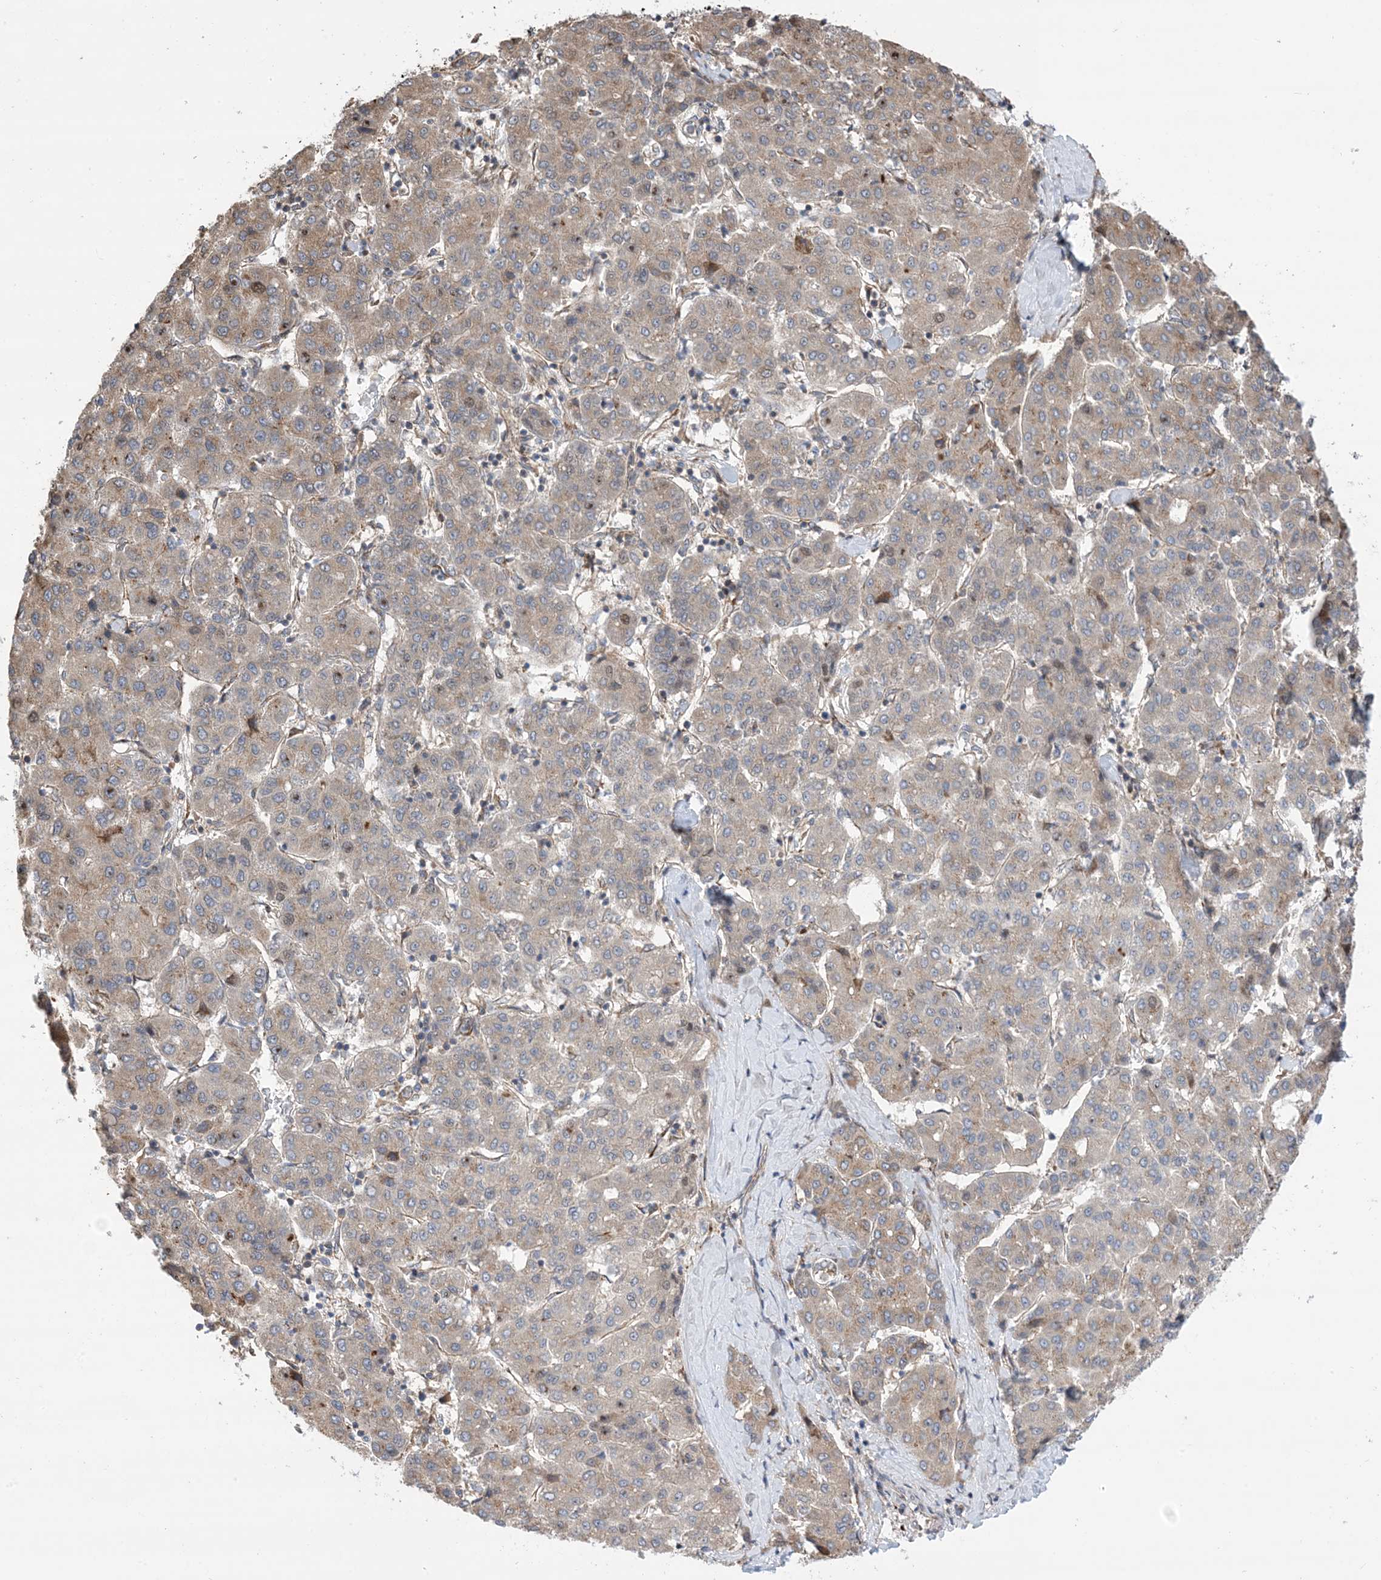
{"staining": {"intensity": "weak", "quantity": "<25%", "location": "cytoplasmic/membranous"}, "tissue": "liver cancer", "cell_type": "Tumor cells", "image_type": "cancer", "snomed": [{"axis": "morphology", "description": "Carcinoma, Hepatocellular, NOS"}, {"axis": "topography", "description": "Liver"}], "caption": "Micrograph shows no significant protein expression in tumor cells of hepatocellular carcinoma (liver). (DAB IHC visualized using brightfield microscopy, high magnification).", "gene": "CLEC16A", "patient": {"sex": "male", "age": 65}}